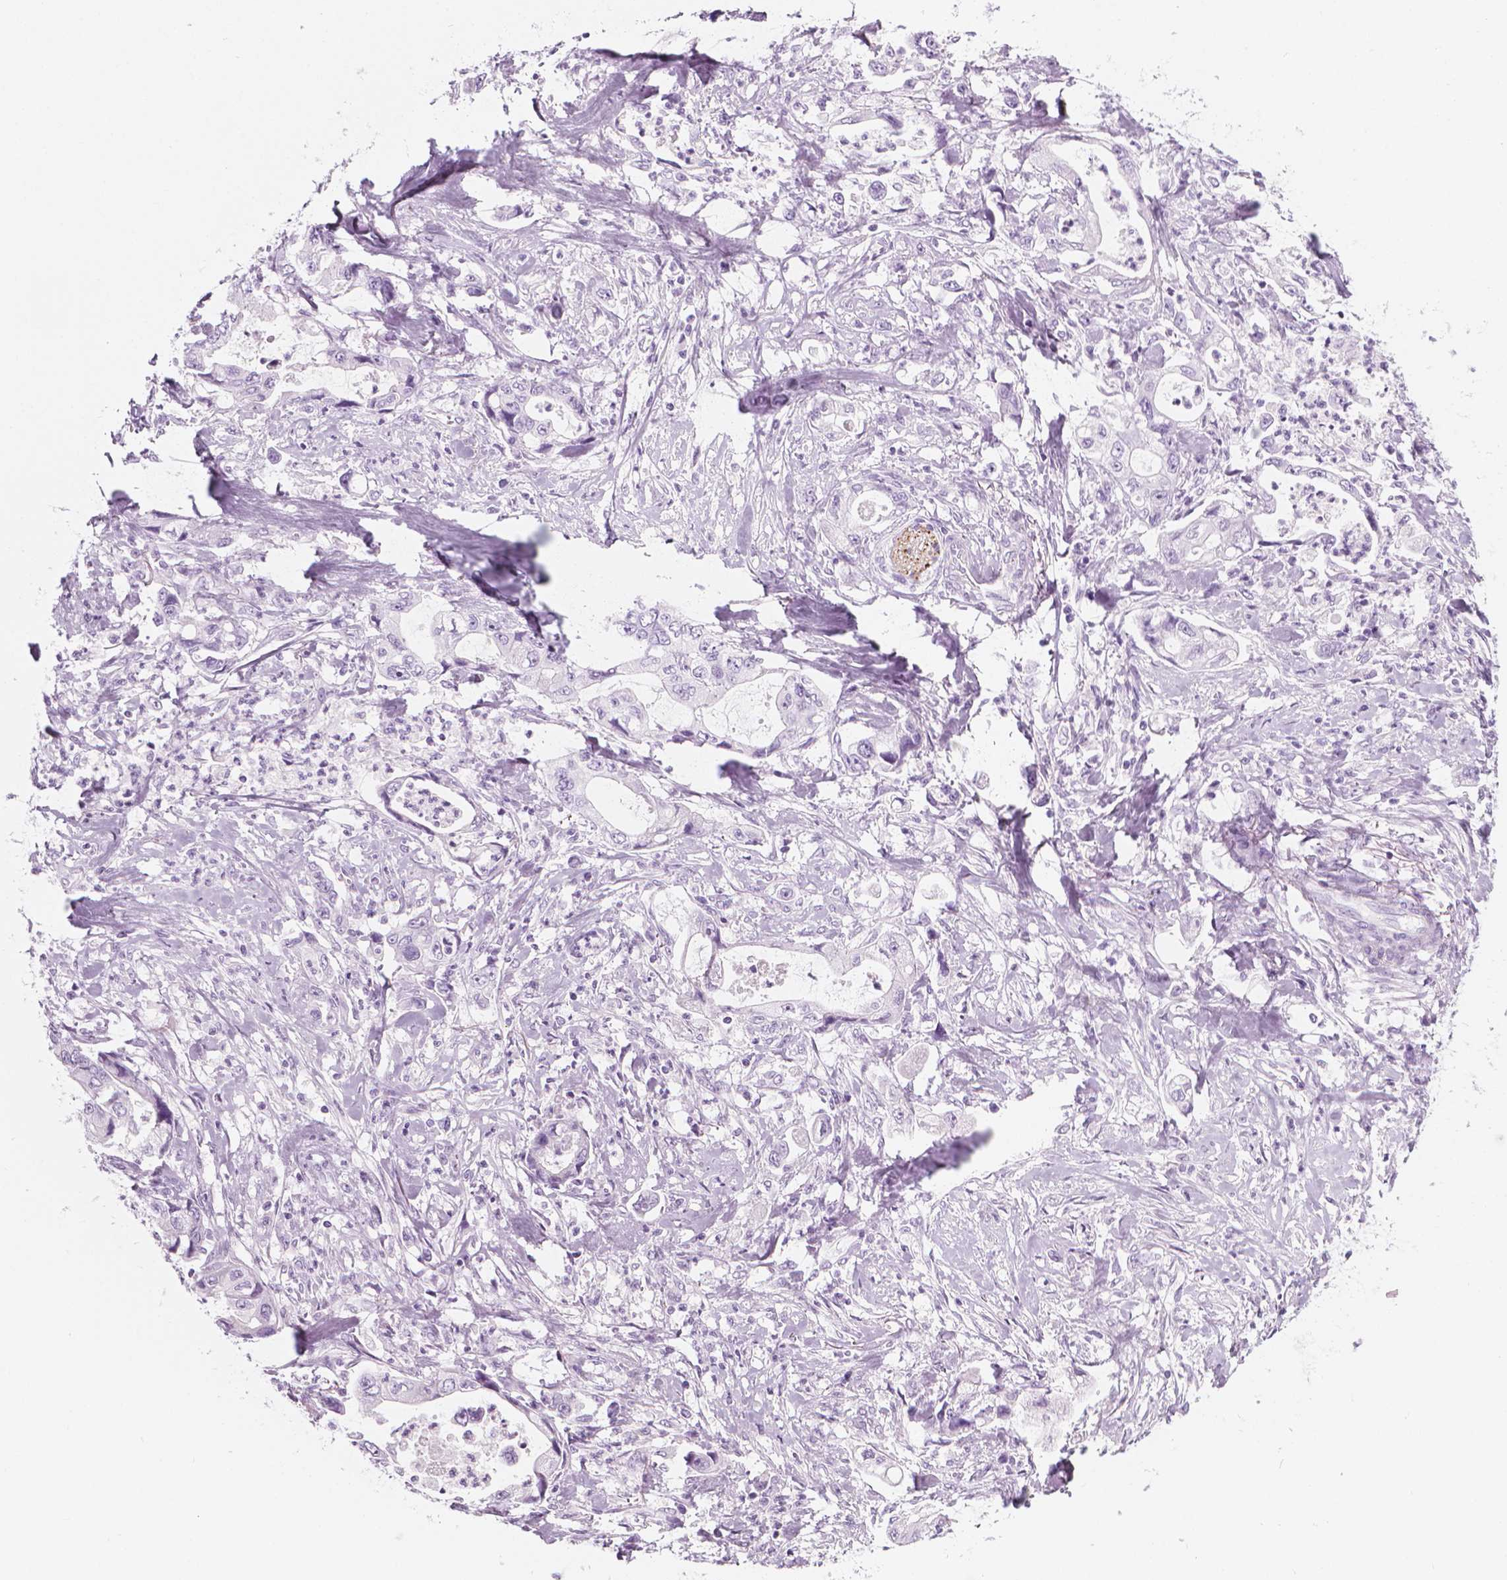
{"staining": {"intensity": "negative", "quantity": "none", "location": "none"}, "tissue": "stomach cancer", "cell_type": "Tumor cells", "image_type": "cancer", "snomed": [{"axis": "morphology", "description": "Adenocarcinoma, NOS"}, {"axis": "topography", "description": "Pancreas"}, {"axis": "topography", "description": "Stomach, upper"}], "caption": "DAB immunohistochemical staining of human stomach adenocarcinoma reveals no significant staining in tumor cells. (Immunohistochemistry (ihc), brightfield microscopy, high magnification).", "gene": "SCG3", "patient": {"sex": "male", "age": 77}}